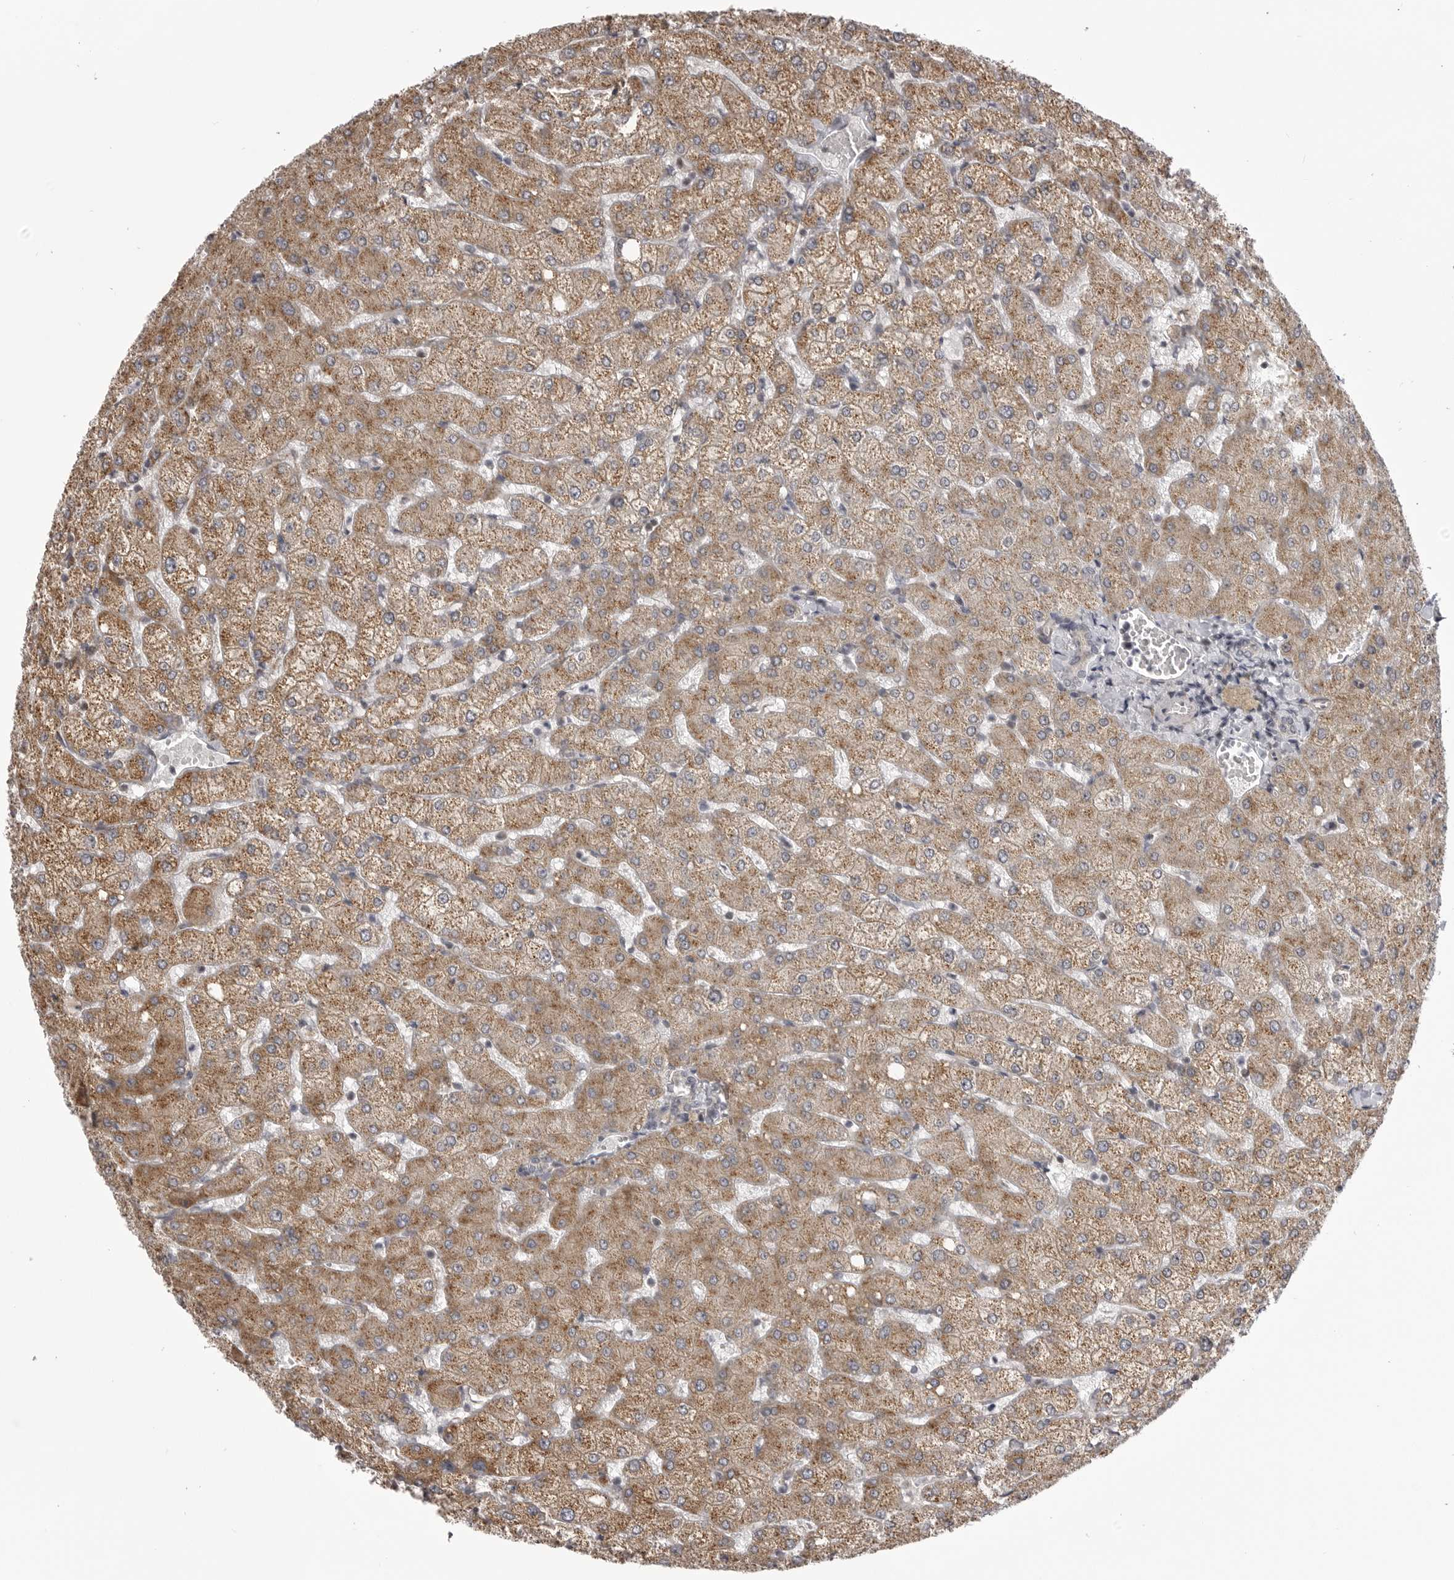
{"staining": {"intensity": "weak", "quantity": "25%-75%", "location": "cytoplasmic/membranous"}, "tissue": "liver", "cell_type": "Cholangiocytes", "image_type": "normal", "snomed": [{"axis": "morphology", "description": "Normal tissue, NOS"}, {"axis": "topography", "description": "Liver"}], "caption": "Unremarkable liver was stained to show a protein in brown. There is low levels of weak cytoplasmic/membranous expression in about 25%-75% of cholangiocytes.", "gene": "TMPRSS11F", "patient": {"sex": "female", "age": 54}}